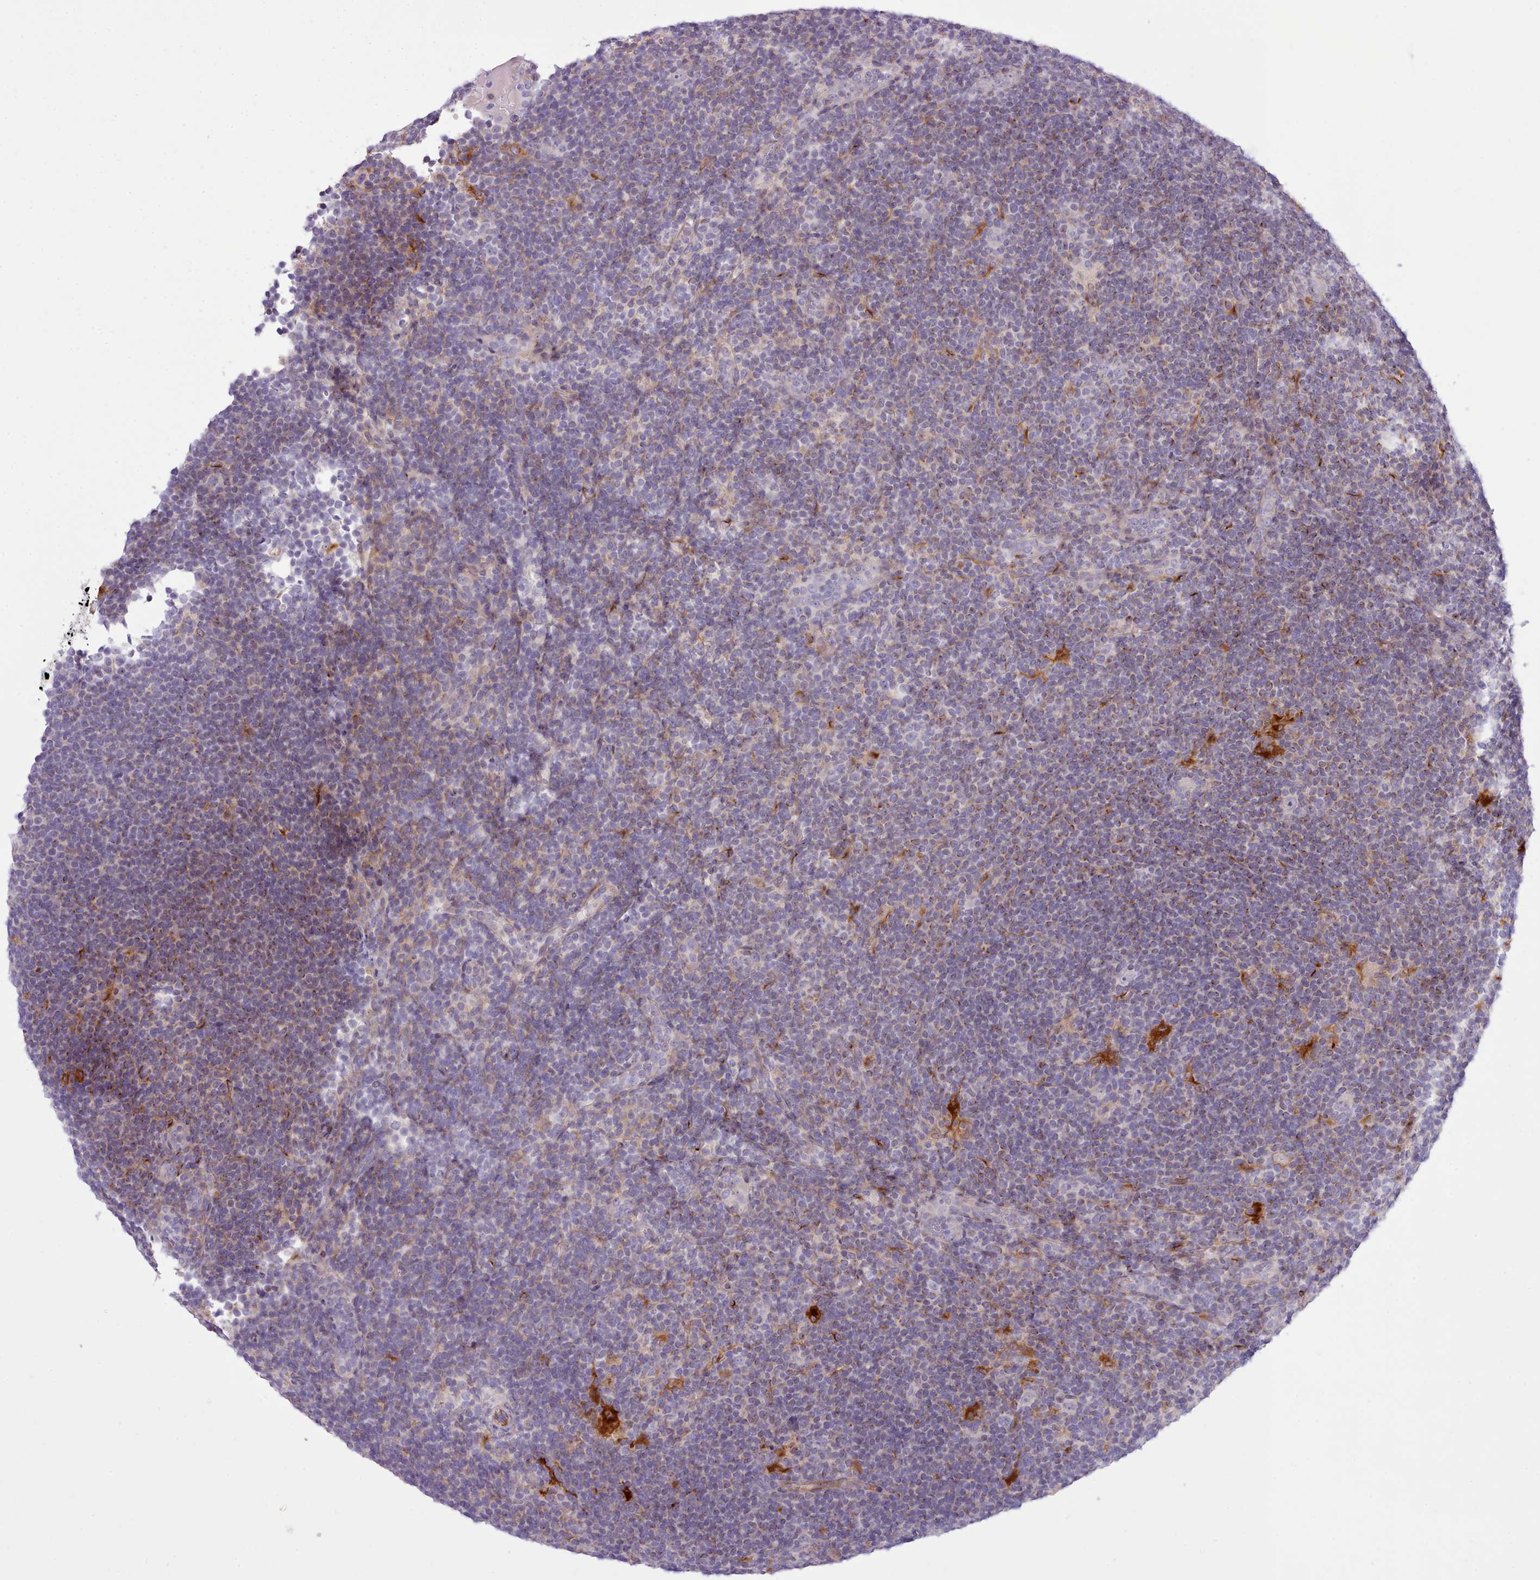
{"staining": {"intensity": "negative", "quantity": "none", "location": "none"}, "tissue": "lymphoma", "cell_type": "Tumor cells", "image_type": "cancer", "snomed": [{"axis": "morphology", "description": "Hodgkin's disease, NOS"}, {"axis": "topography", "description": "Lymph node"}], "caption": "DAB (3,3'-diaminobenzidine) immunohistochemical staining of lymphoma demonstrates no significant expression in tumor cells. Nuclei are stained in blue.", "gene": "CYP2A13", "patient": {"sex": "female", "age": 57}}